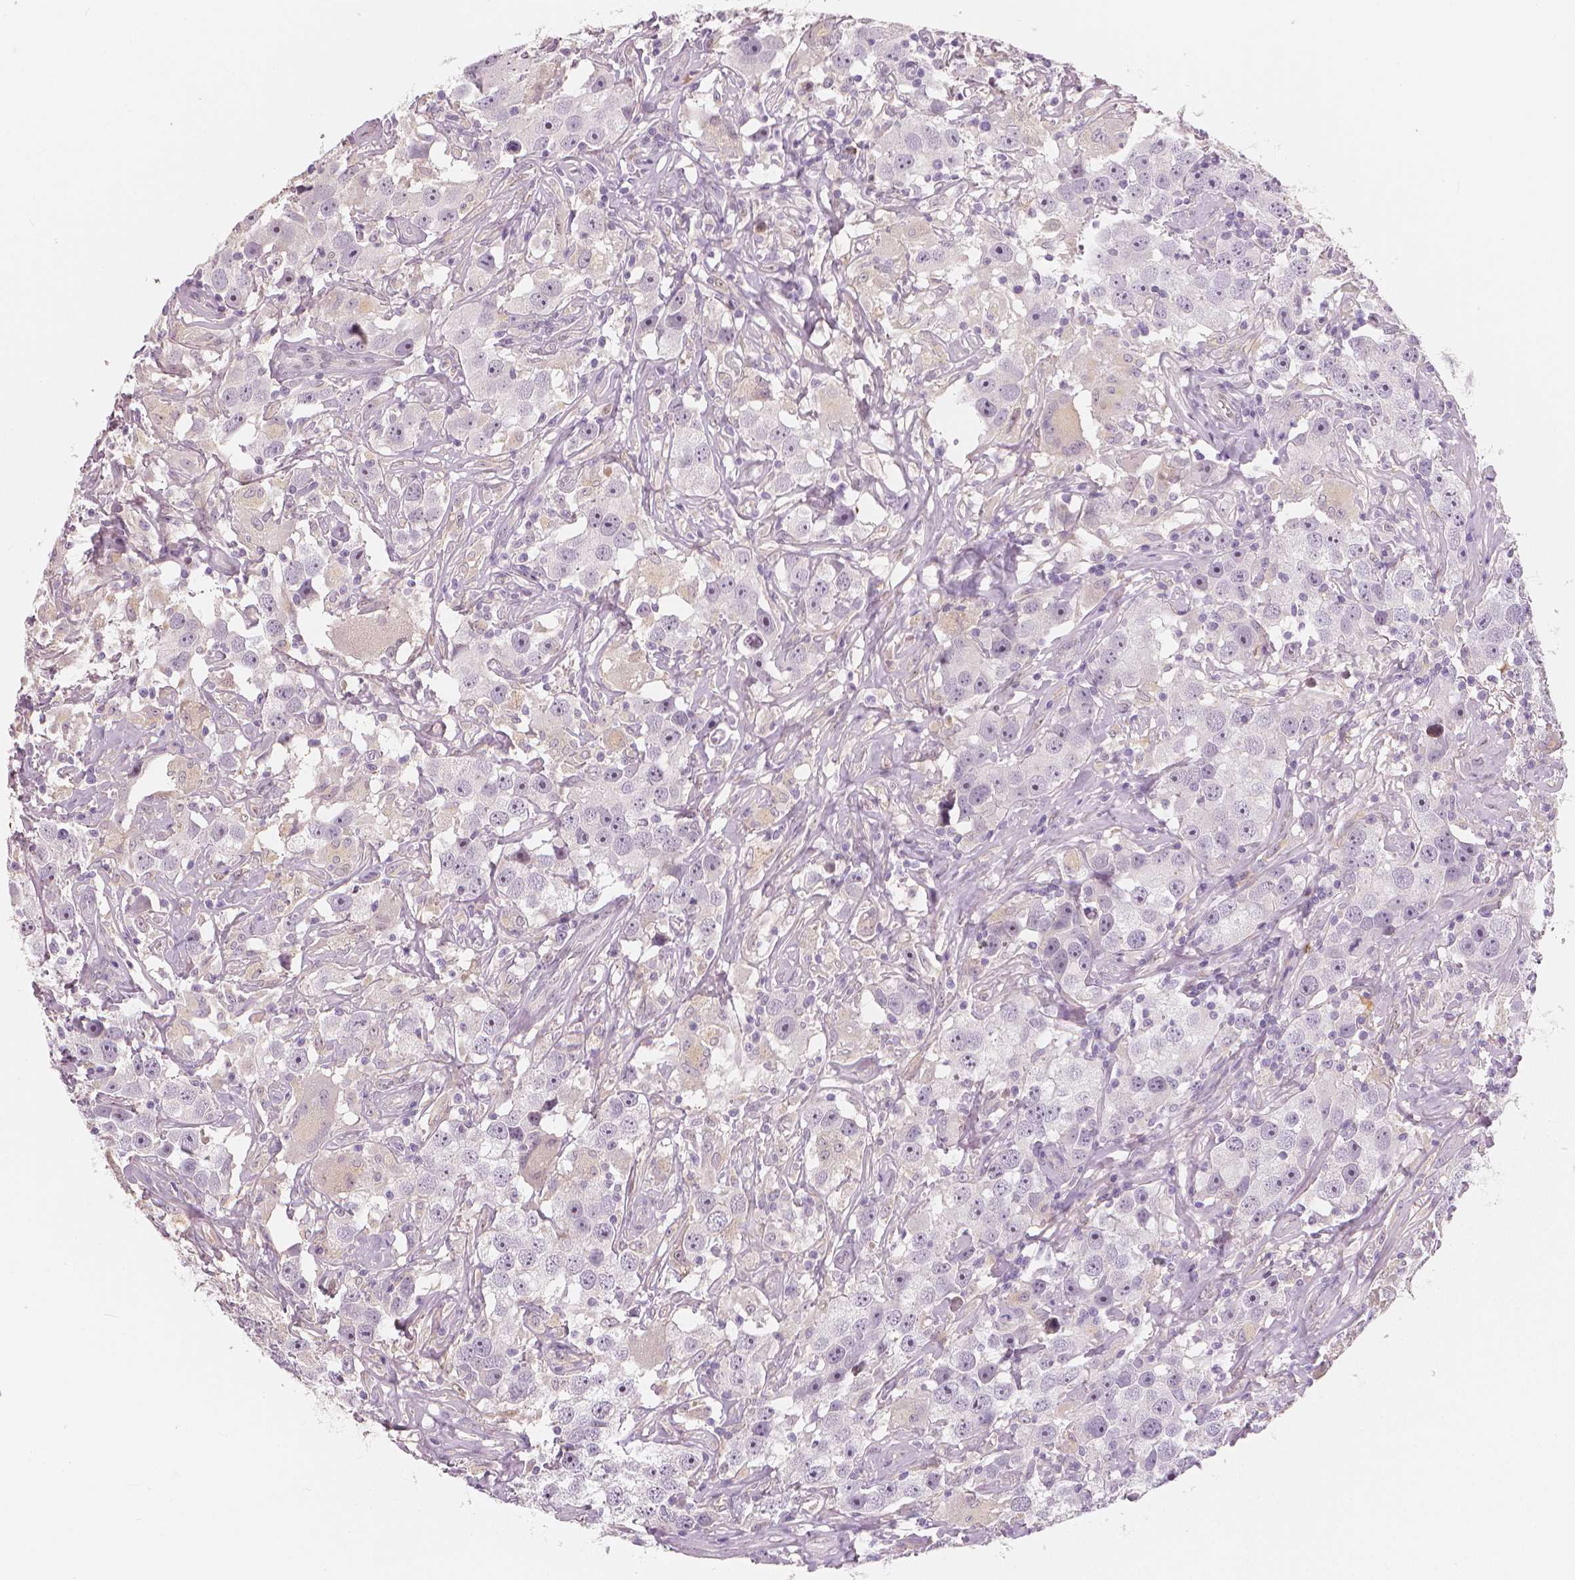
{"staining": {"intensity": "negative", "quantity": "none", "location": "none"}, "tissue": "testis cancer", "cell_type": "Tumor cells", "image_type": "cancer", "snomed": [{"axis": "morphology", "description": "Seminoma, NOS"}, {"axis": "topography", "description": "Testis"}], "caption": "The photomicrograph reveals no significant staining in tumor cells of testis cancer.", "gene": "RNASE7", "patient": {"sex": "male", "age": 49}}